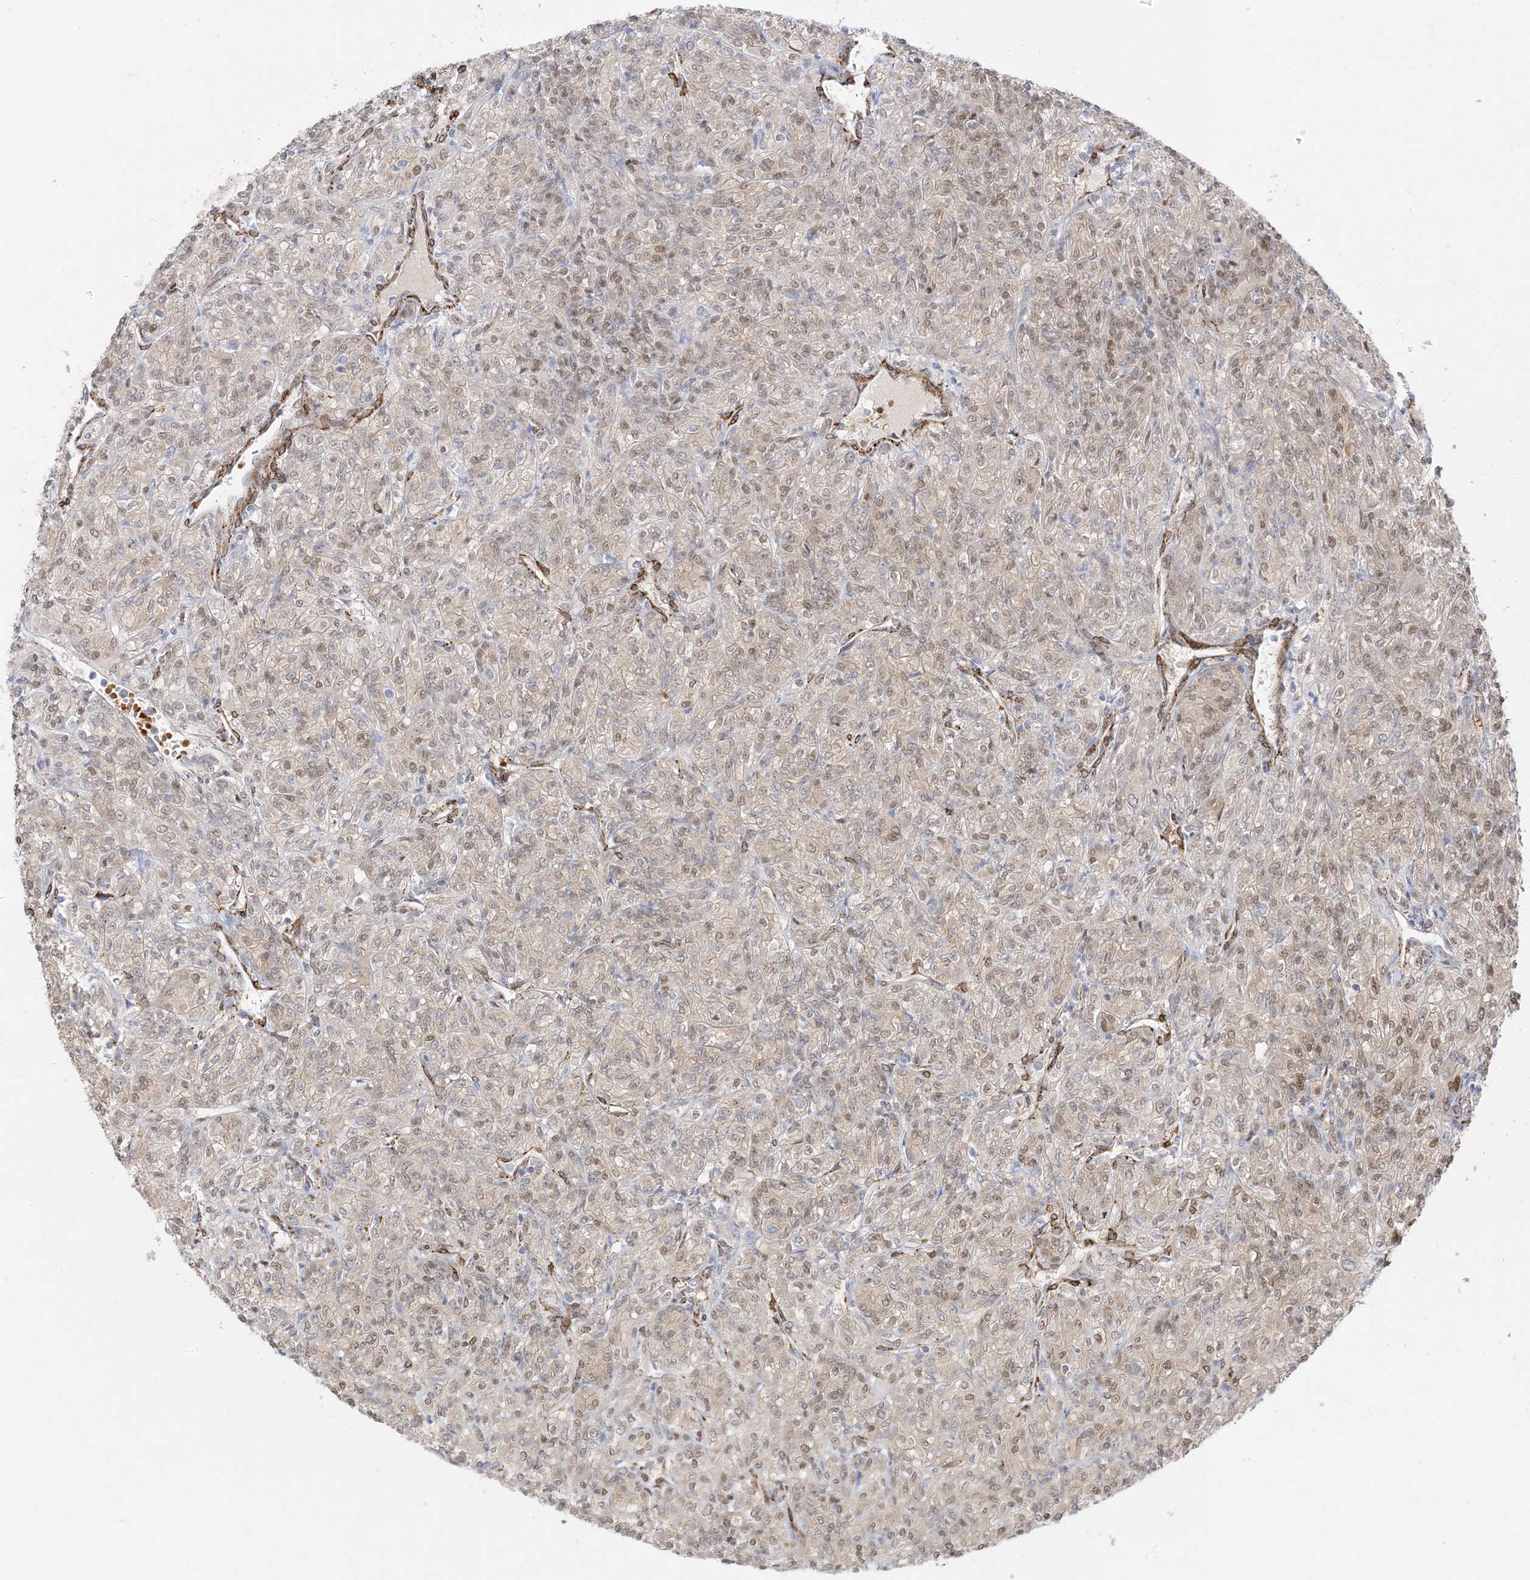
{"staining": {"intensity": "weak", "quantity": "25%-75%", "location": "nuclear"}, "tissue": "renal cancer", "cell_type": "Tumor cells", "image_type": "cancer", "snomed": [{"axis": "morphology", "description": "Adenocarcinoma, NOS"}, {"axis": "topography", "description": "Kidney"}], "caption": "High-power microscopy captured an immunohistochemistry (IHC) photomicrograph of adenocarcinoma (renal), revealing weak nuclear staining in about 25%-75% of tumor cells.", "gene": "RIN1", "patient": {"sex": "male", "age": 77}}